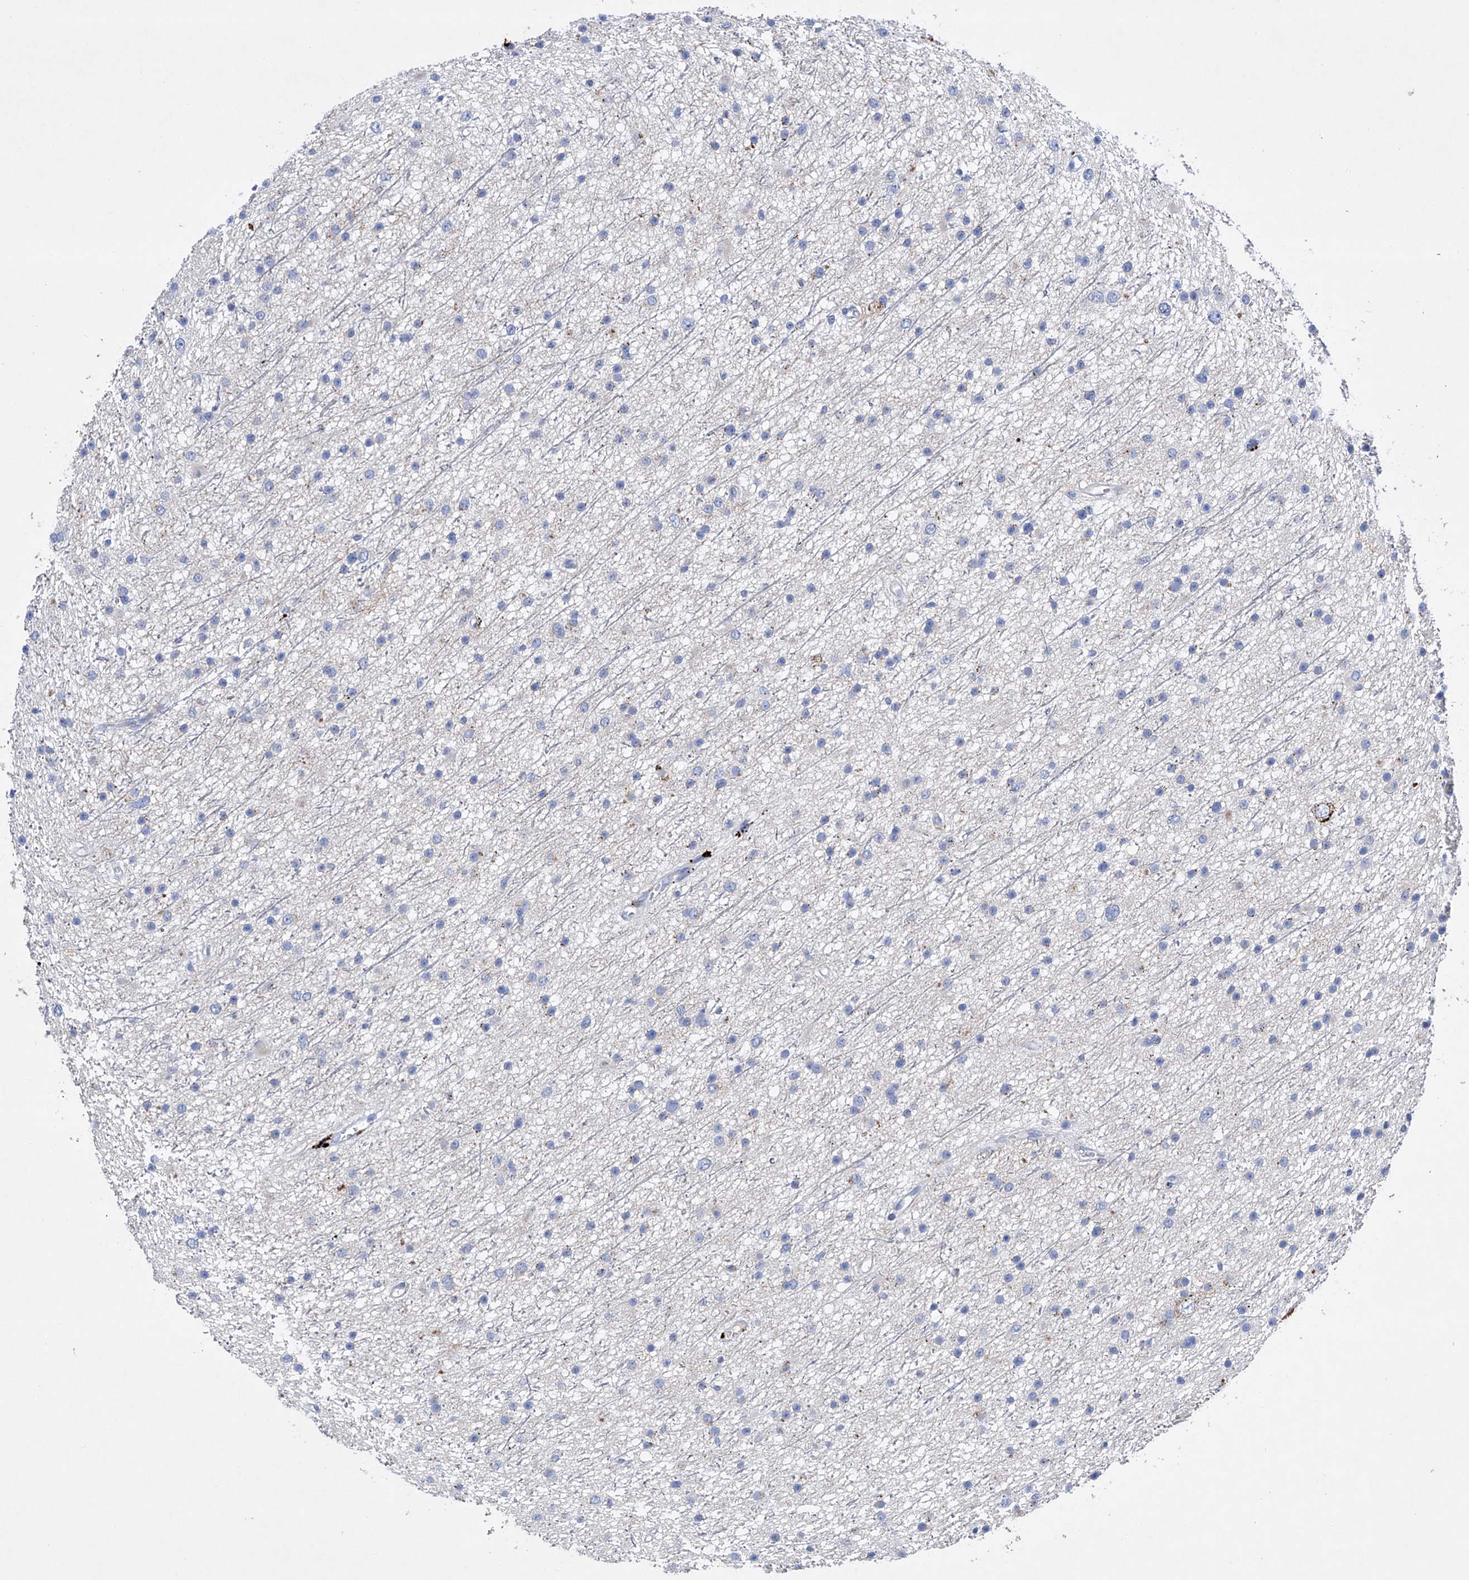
{"staining": {"intensity": "negative", "quantity": "none", "location": "none"}, "tissue": "glioma", "cell_type": "Tumor cells", "image_type": "cancer", "snomed": [{"axis": "morphology", "description": "Glioma, malignant, Low grade"}, {"axis": "topography", "description": "Cerebral cortex"}], "caption": "IHC of human glioma demonstrates no positivity in tumor cells. (DAB (3,3'-diaminobenzidine) IHC with hematoxylin counter stain).", "gene": "LURAP1", "patient": {"sex": "female", "age": 39}}